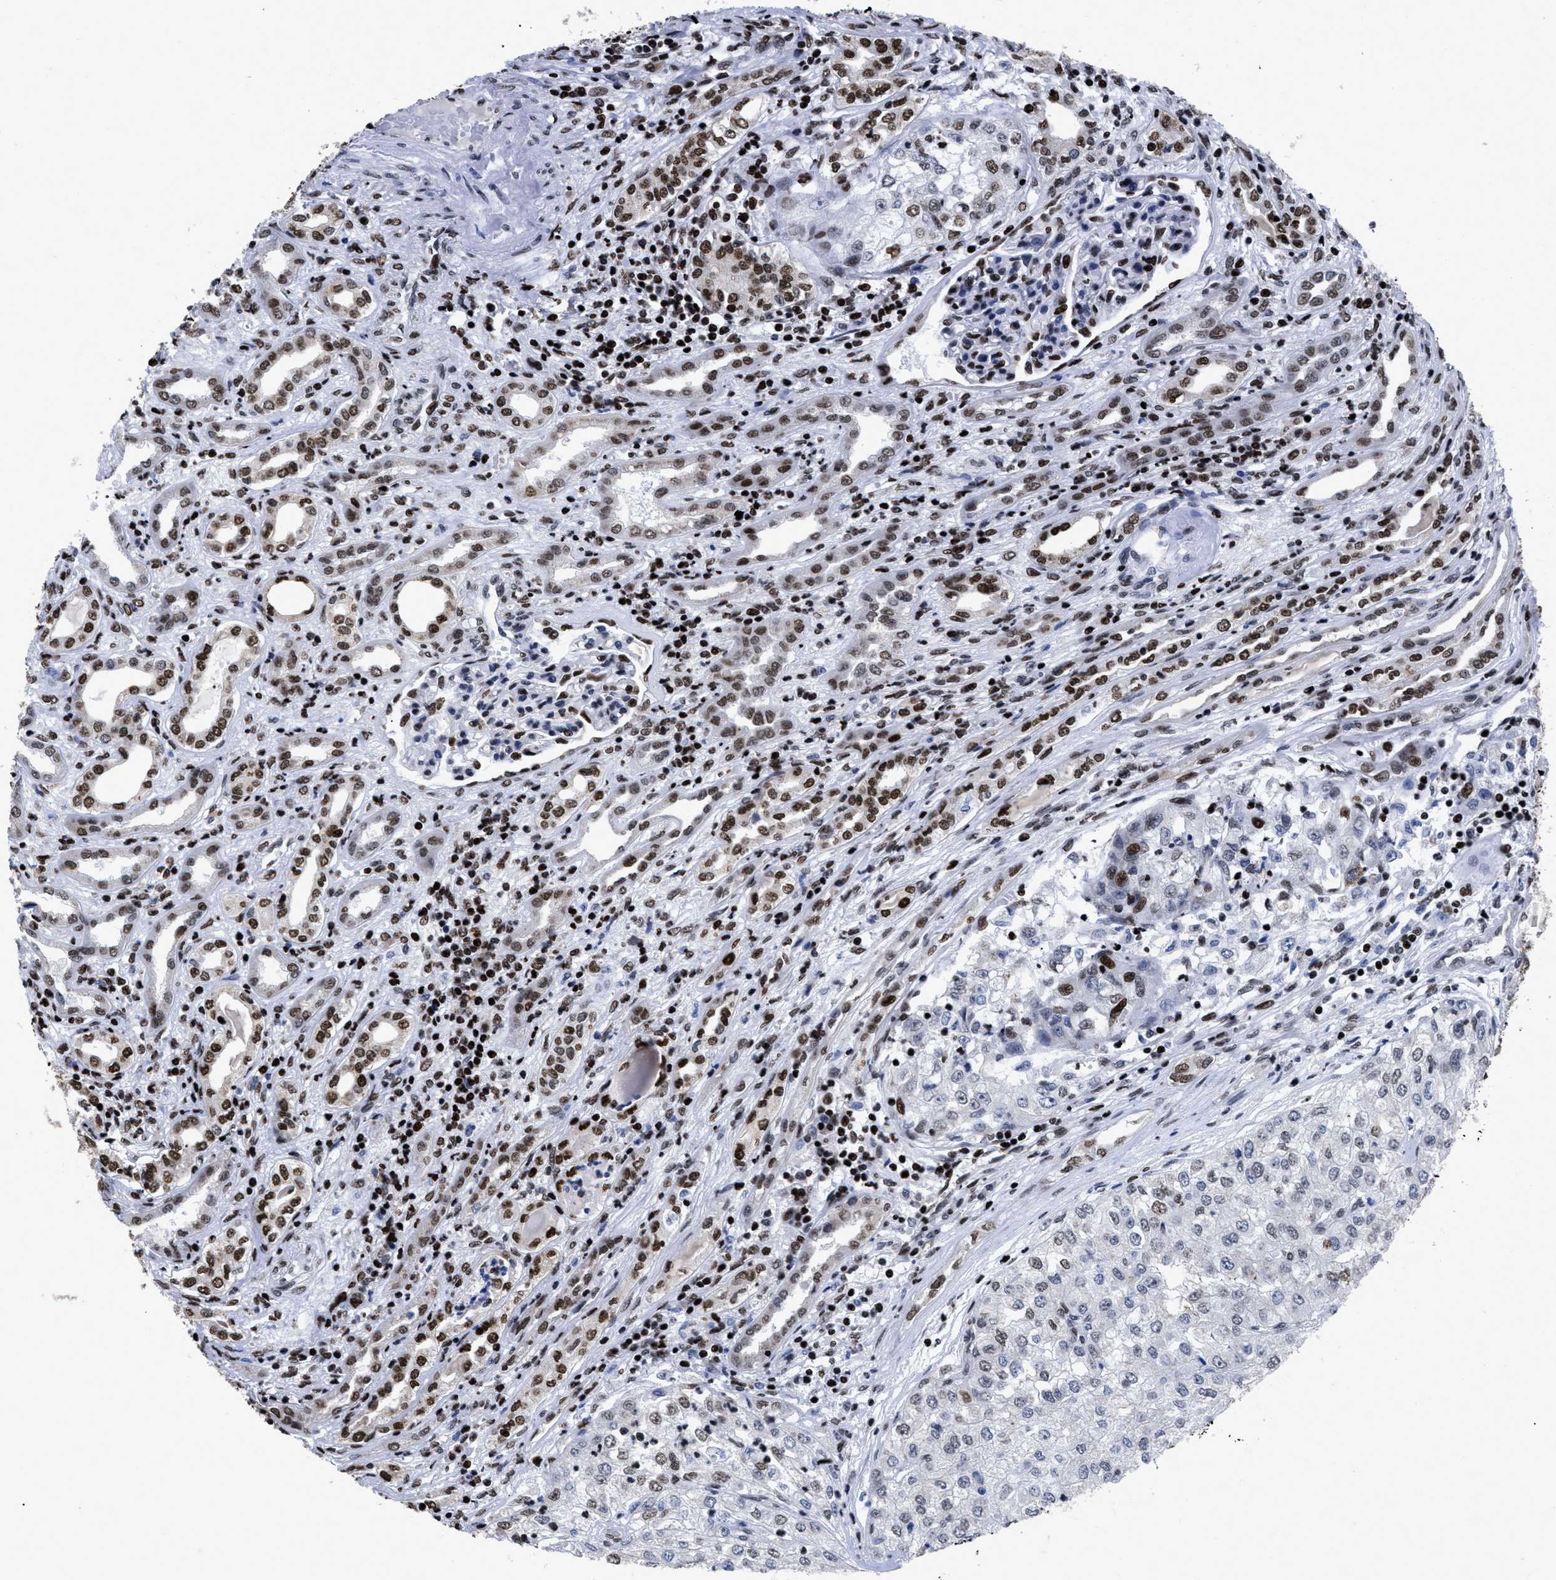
{"staining": {"intensity": "moderate", "quantity": "25%-75%", "location": "nuclear"}, "tissue": "renal cancer", "cell_type": "Tumor cells", "image_type": "cancer", "snomed": [{"axis": "morphology", "description": "Adenocarcinoma, NOS"}, {"axis": "topography", "description": "Kidney"}], "caption": "The image shows immunohistochemical staining of adenocarcinoma (renal). There is moderate nuclear expression is identified in about 25%-75% of tumor cells.", "gene": "CALHM3", "patient": {"sex": "female", "age": 54}}